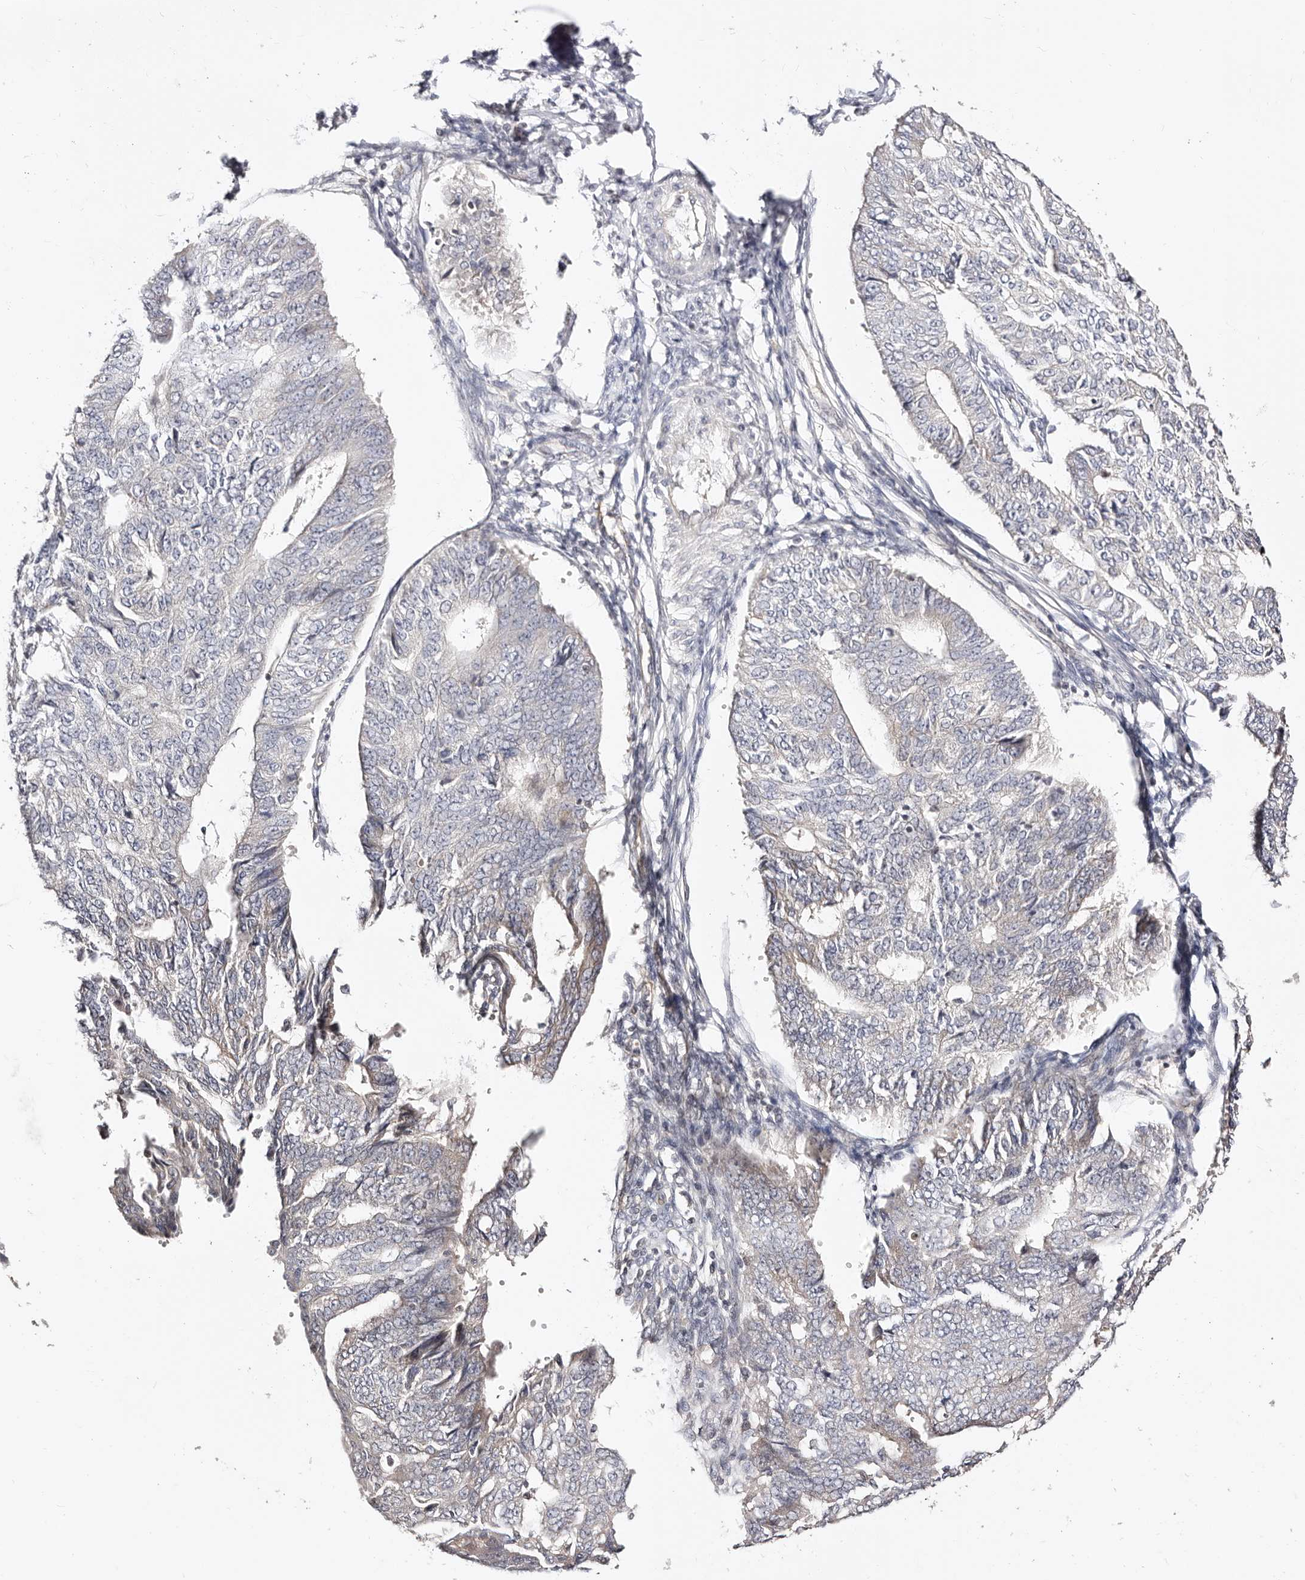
{"staining": {"intensity": "negative", "quantity": "none", "location": "none"}, "tissue": "endometrial cancer", "cell_type": "Tumor cells", "image_type": "cancer", "snomed": [{"axis": "morphology", "description": "Adenocarcinoma, NOS"}, {"axis": "topography", "description": "Endometrium"}], "caption": "Immunohistochemical staining of endometrial cancer reveals no significant staining in tumor cells.", "gene": "STAT5A", "patient": {"sex": "female", "age": 32}}